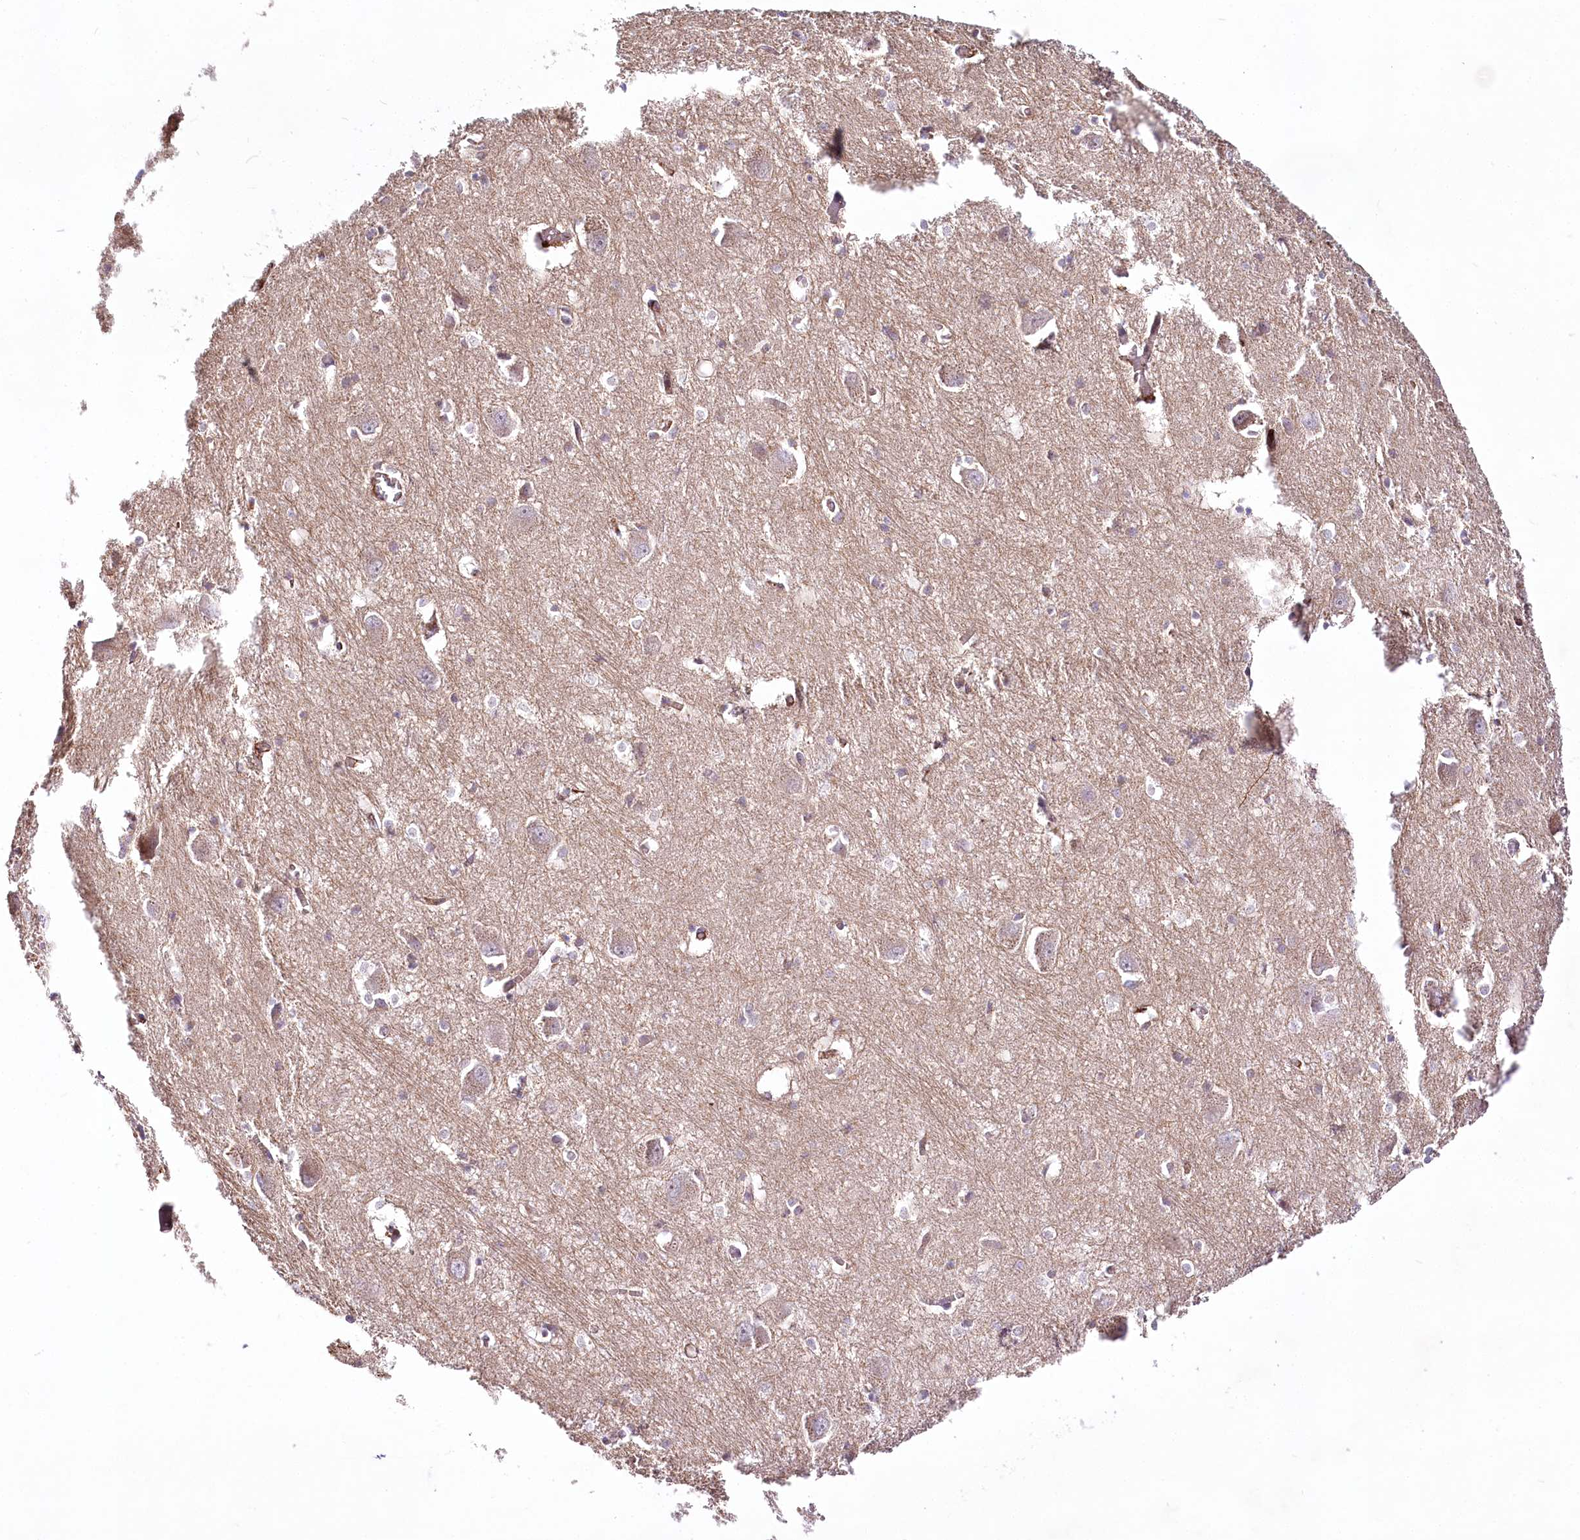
{"staining": {"intensity": "moderate", "quantity": "<25%", "location": "cytoplasmic/membranous"}, "tissue": "caudate", "cell_type": "Glial cells", "image_type": "normal", "snomed": [{"axis": "morphology", "description": "Normal tissue, NOS"}, {"axis": "topography", "description": "Lateral ventricle wall"}], "caption": "Unremarkable caudate exhibits moderate cytoplasmic/membranous positivity in about <25% of glial cells.", "gene": "VWA5A", "patient": {"sex": "male", "age": 37}}